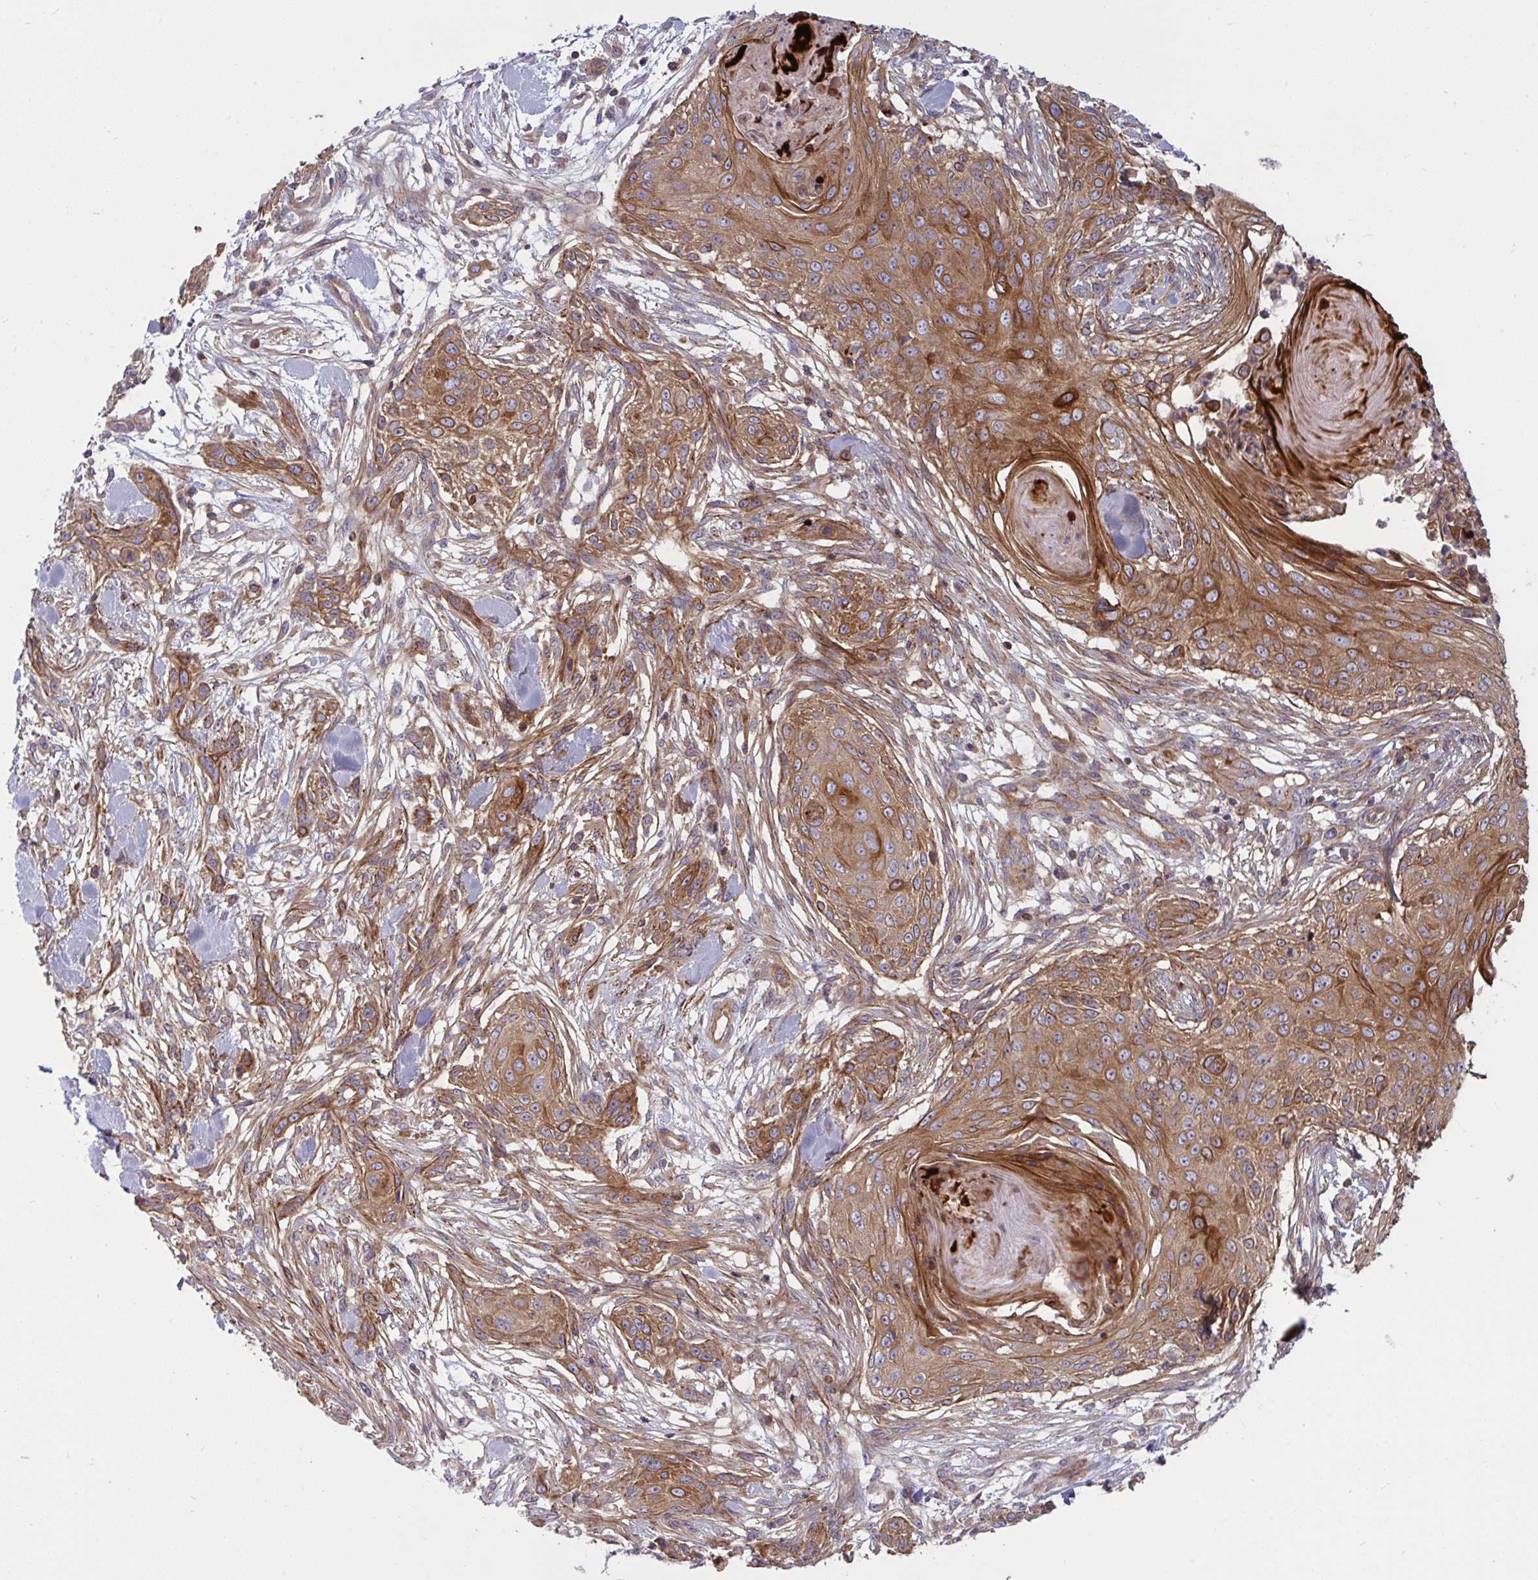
{"staining": {"intensity": "moderate", "quantity": ">75%", "location": "cytoplasmic/membranous"}, "tissue": "skin cancer", "cell_type": "Tumor cells", "image_type": "cancer", "snomed": [{"axis": "morphology", "description": "Squamous cell carcinoma, NOS"}, {"axis": "topography", "description": "Skin"}], "caption": "Moderate cytoplasmic/membranous positivity for a protein is seen in about >75% of tumor cells of squamous cell carcinoma (skin) using immunohistochemistry.", "gene": "TANK", "patient": {"sex": "female", "age": 59}}